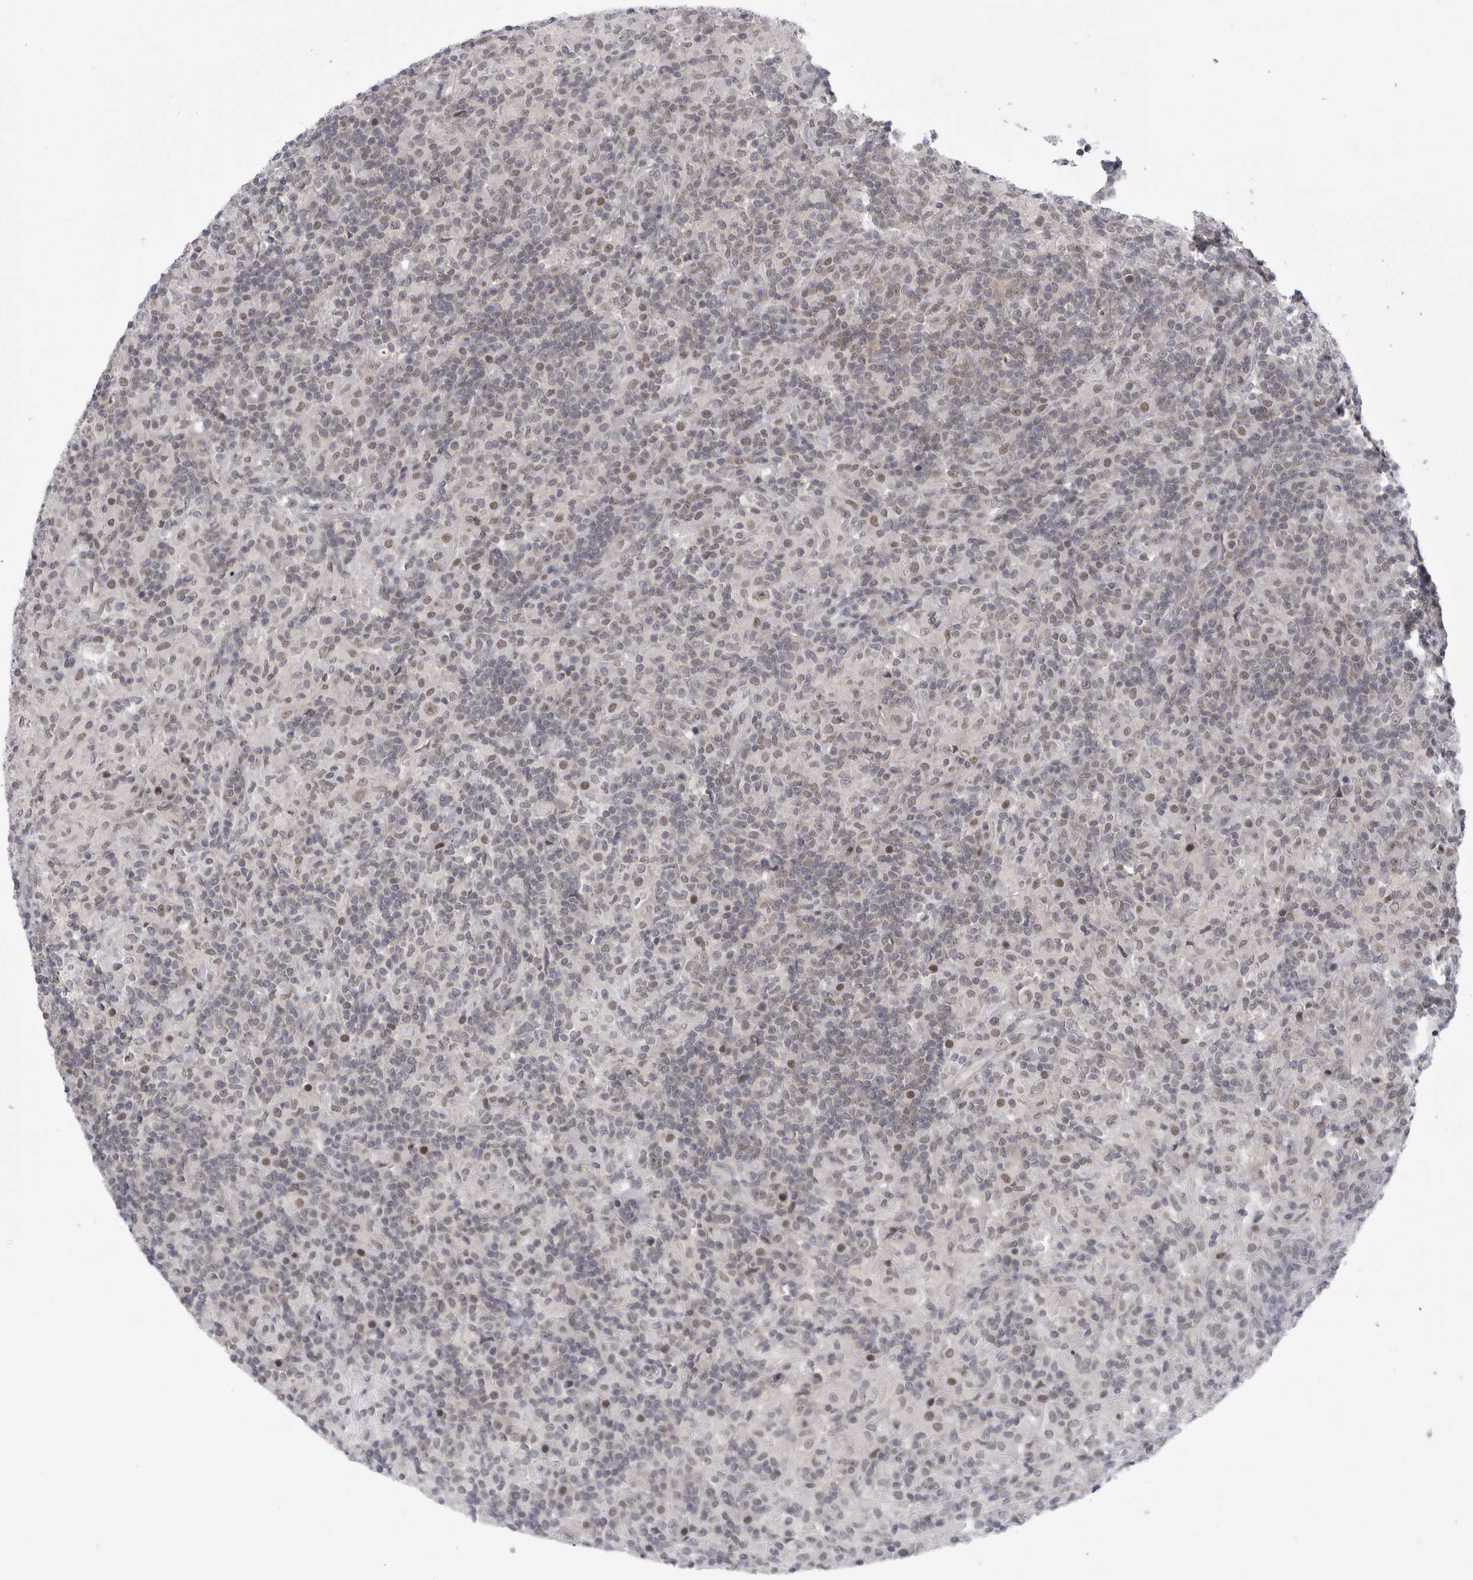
{"staining": {"intensity": "weak", "quantity": ">75%", "location": "nuclear"}, "tissue": "lymphoma", "cell_type": "Tumor cells", "image_type": "cancer", "snomed": [{"axis": "morphology", "description": "Hodgkin's disease, NOS"}, {"axis": "topography", "description": "Lymph node"}], "caption": "DAB (3,3'-diaminobenzidine) immunohistochemical staining of Hodgkin's disease shows weak nuclear protein expression in approximately >75% of tumor cells.", "gene": "PSMB2", "patient": {"sex": "male", "age": 70}}